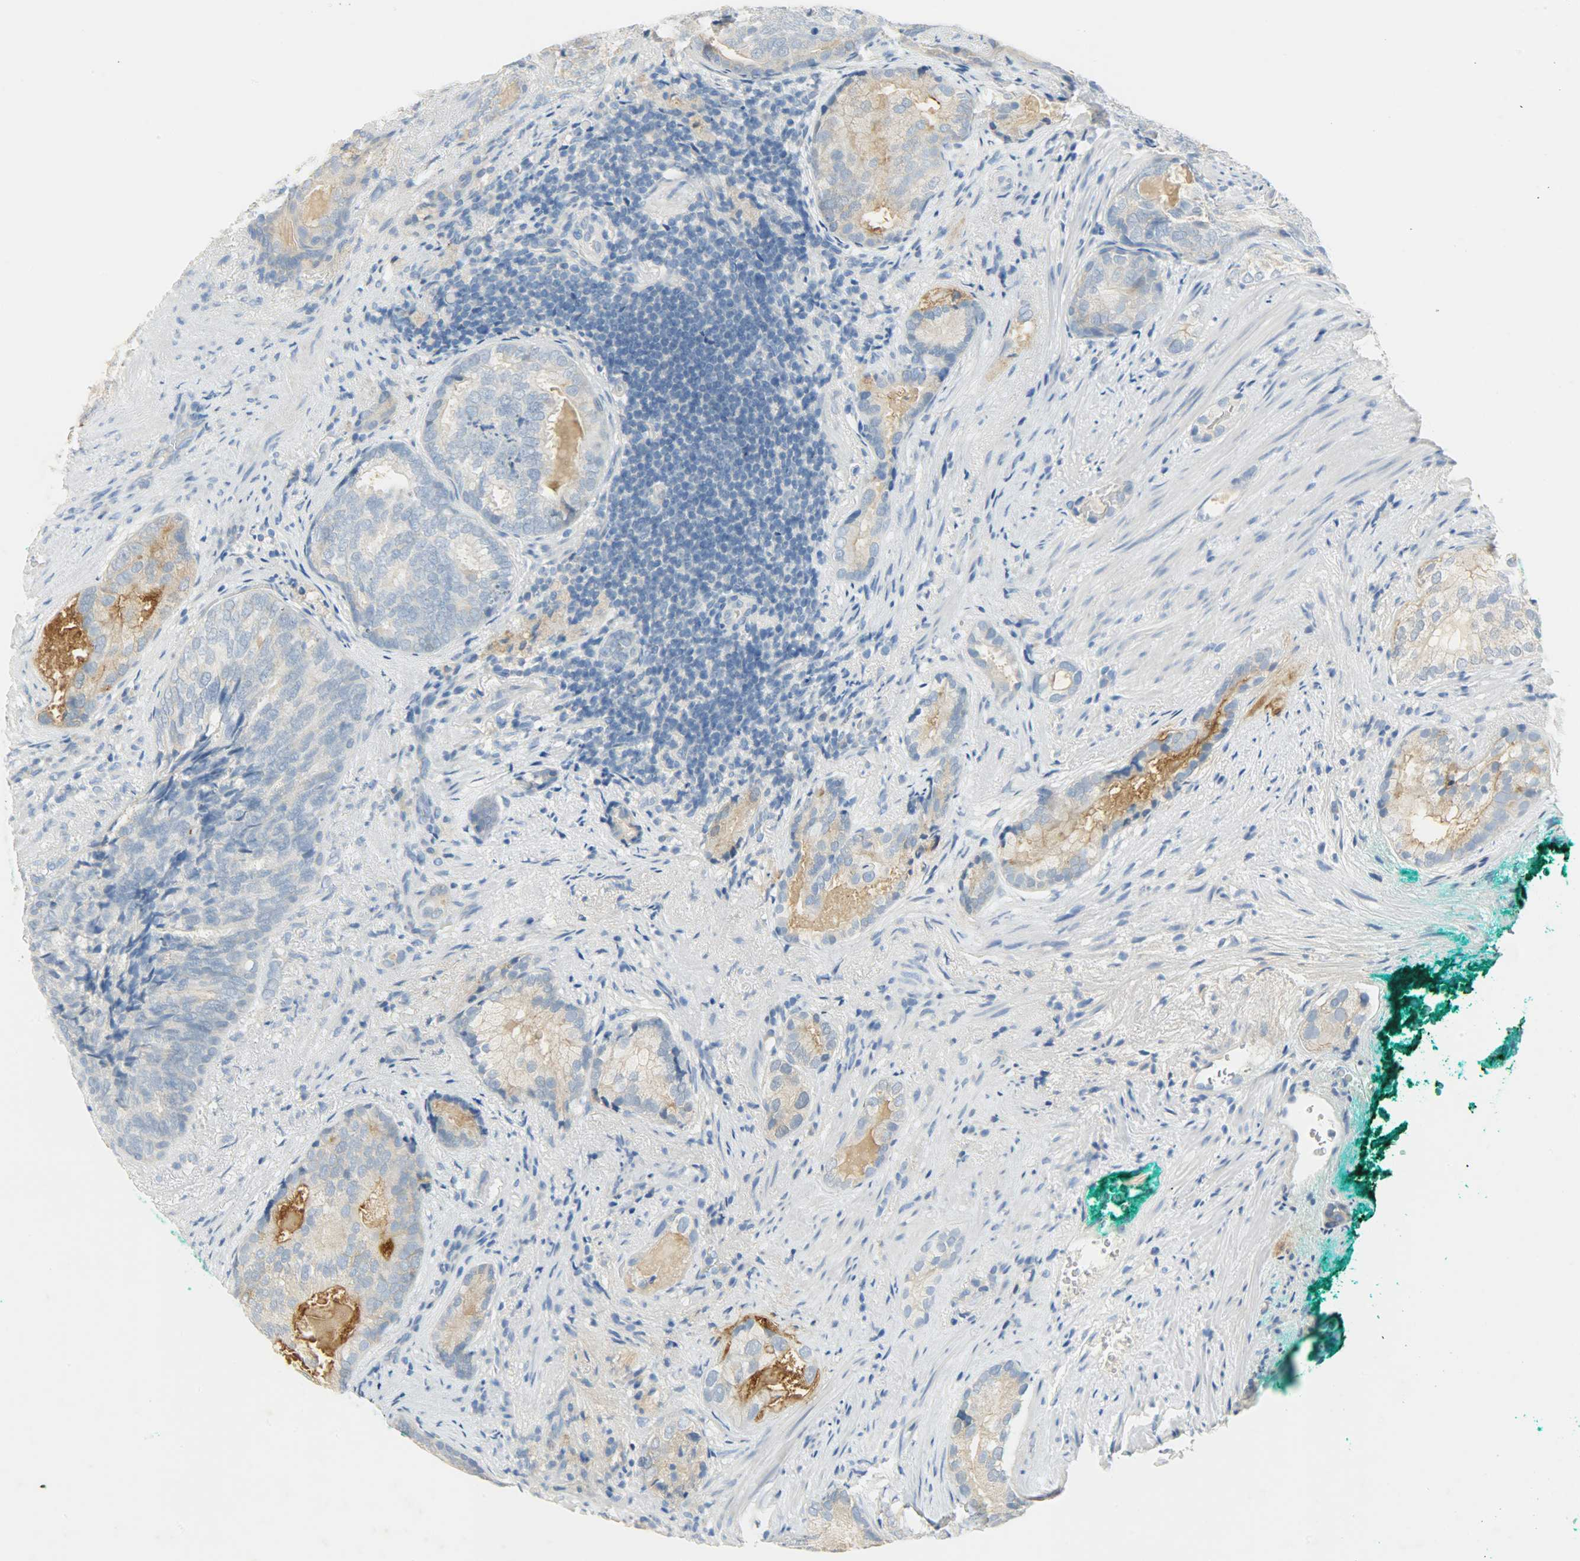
{"staining": {"intensity": "strong", "quantity": "25%-75%", "location": "cytoplasmic/membranous"}, "tissue": "prostate cancer", "cell_type": "Tumor cells", "image_type": "cancer", "snomed": [{"axis": "morphology", "description": "Adenocarcinoma, High grade"}, {"axis": "topography", "description": "Prostate"}], "caption": "Adenocarcinoma (high-grade) (prostate) stained with DAB (3,3'-diaminobenzidine) IHC reveals high levels of strong cytoplasmic/membranous positivity in about 25%-75% of tumor cells. Using DAB (3,3'-diaminobenzidine) (brown) and hematoxylin (blue) stains, captured at high magnification using brightfield microscopy.", "gene": "PROM1", "patient": {"sex": "male", "age": 66}}